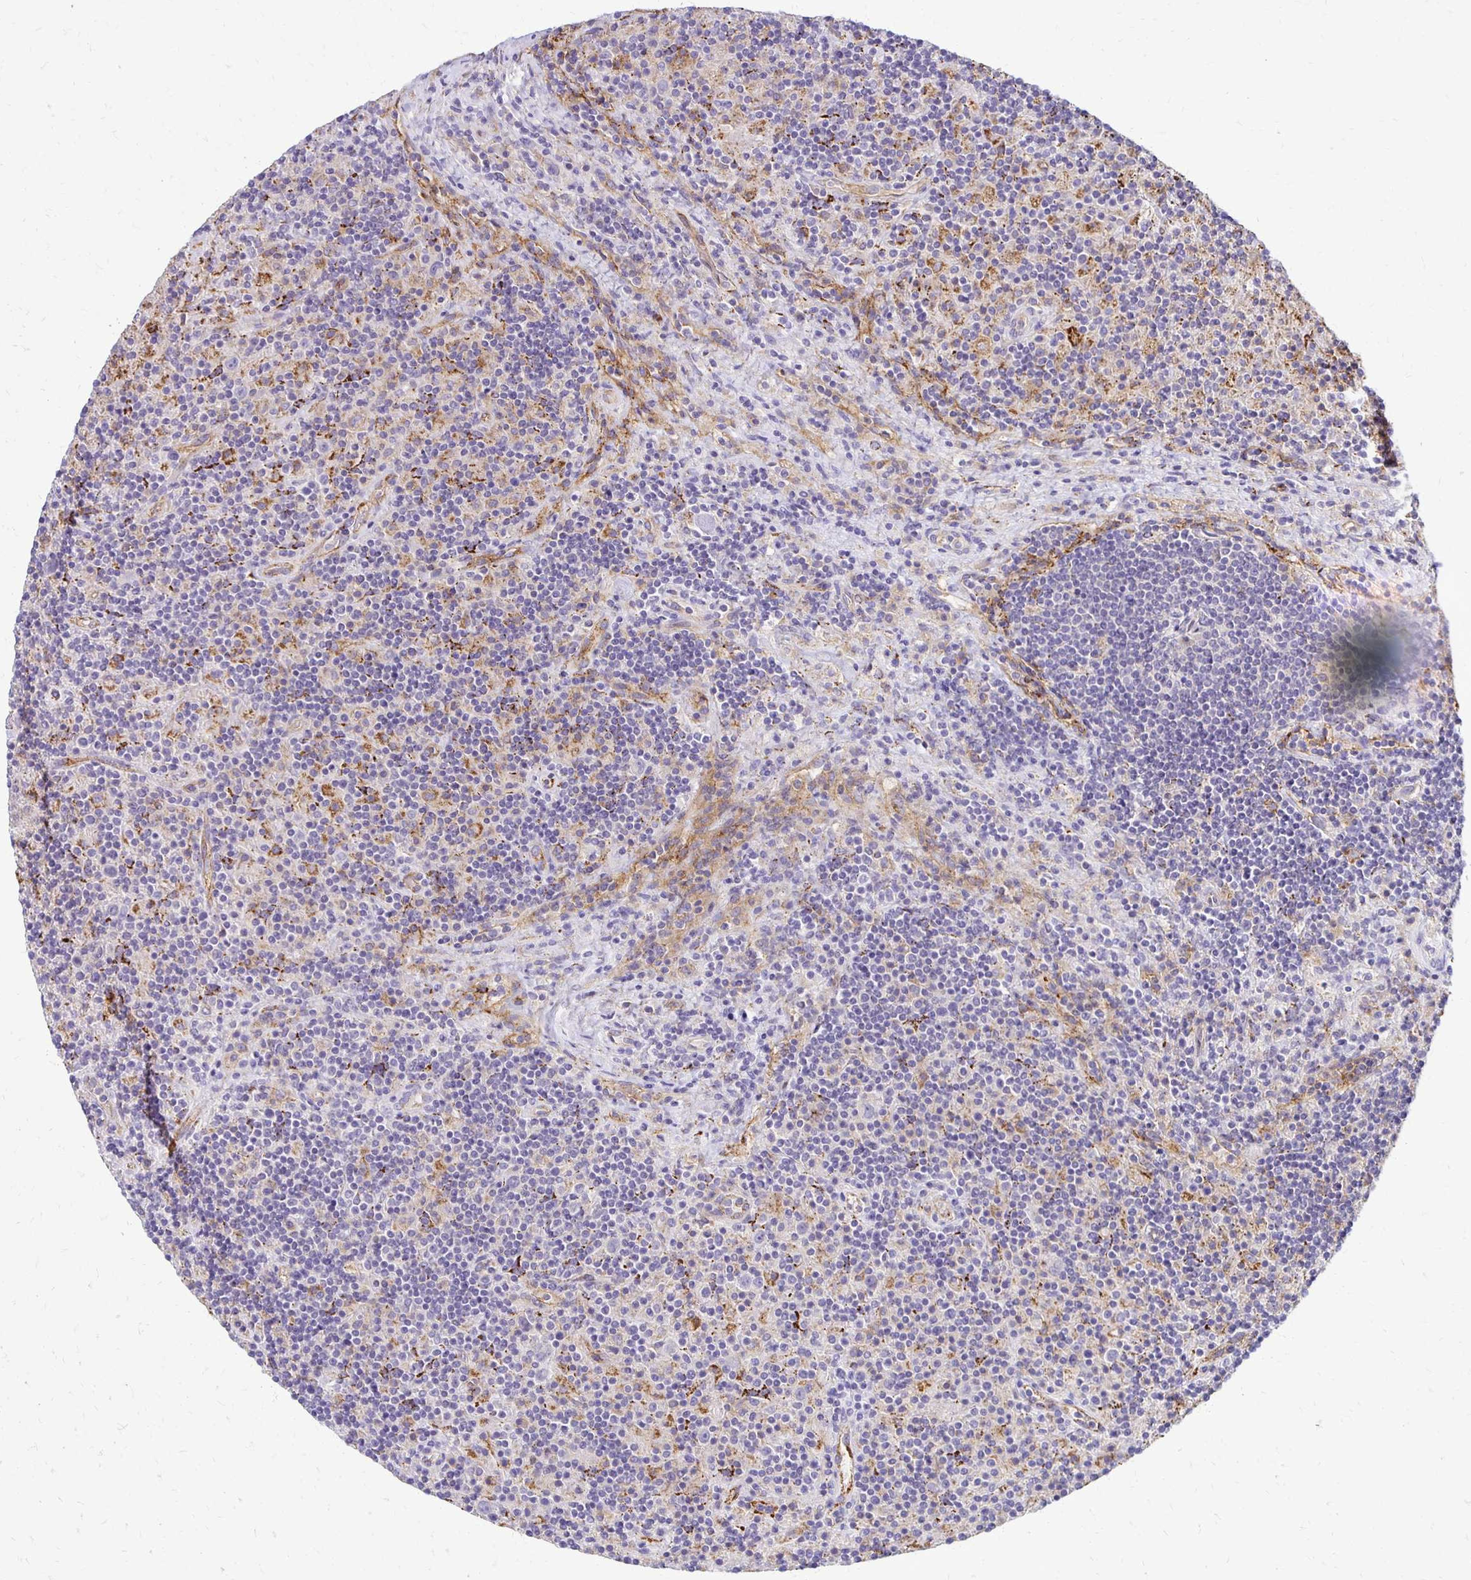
{"staining": {"intensity": "weak", "quantity": "<25%", "location": "cytoplasmic/membranous"}, "tissue": "lymphoma", "cell_type": "Tumor cells", "image_type": "cancer", "snomed": [{"axis": "morphology", "description": "Hodgkin's disease, NOS"}, {"axis": "topography", "description": "Lymph node"}], "caption": "Tumor cells are negative for protein expression in human lymphoma. (Brightfield microscopy of DAB (3,3'-diaminobenzidine) immunohistochemistry at high magnification).", "gene": "TTYH1", "patient": {"sex": "male", "age": 70}}